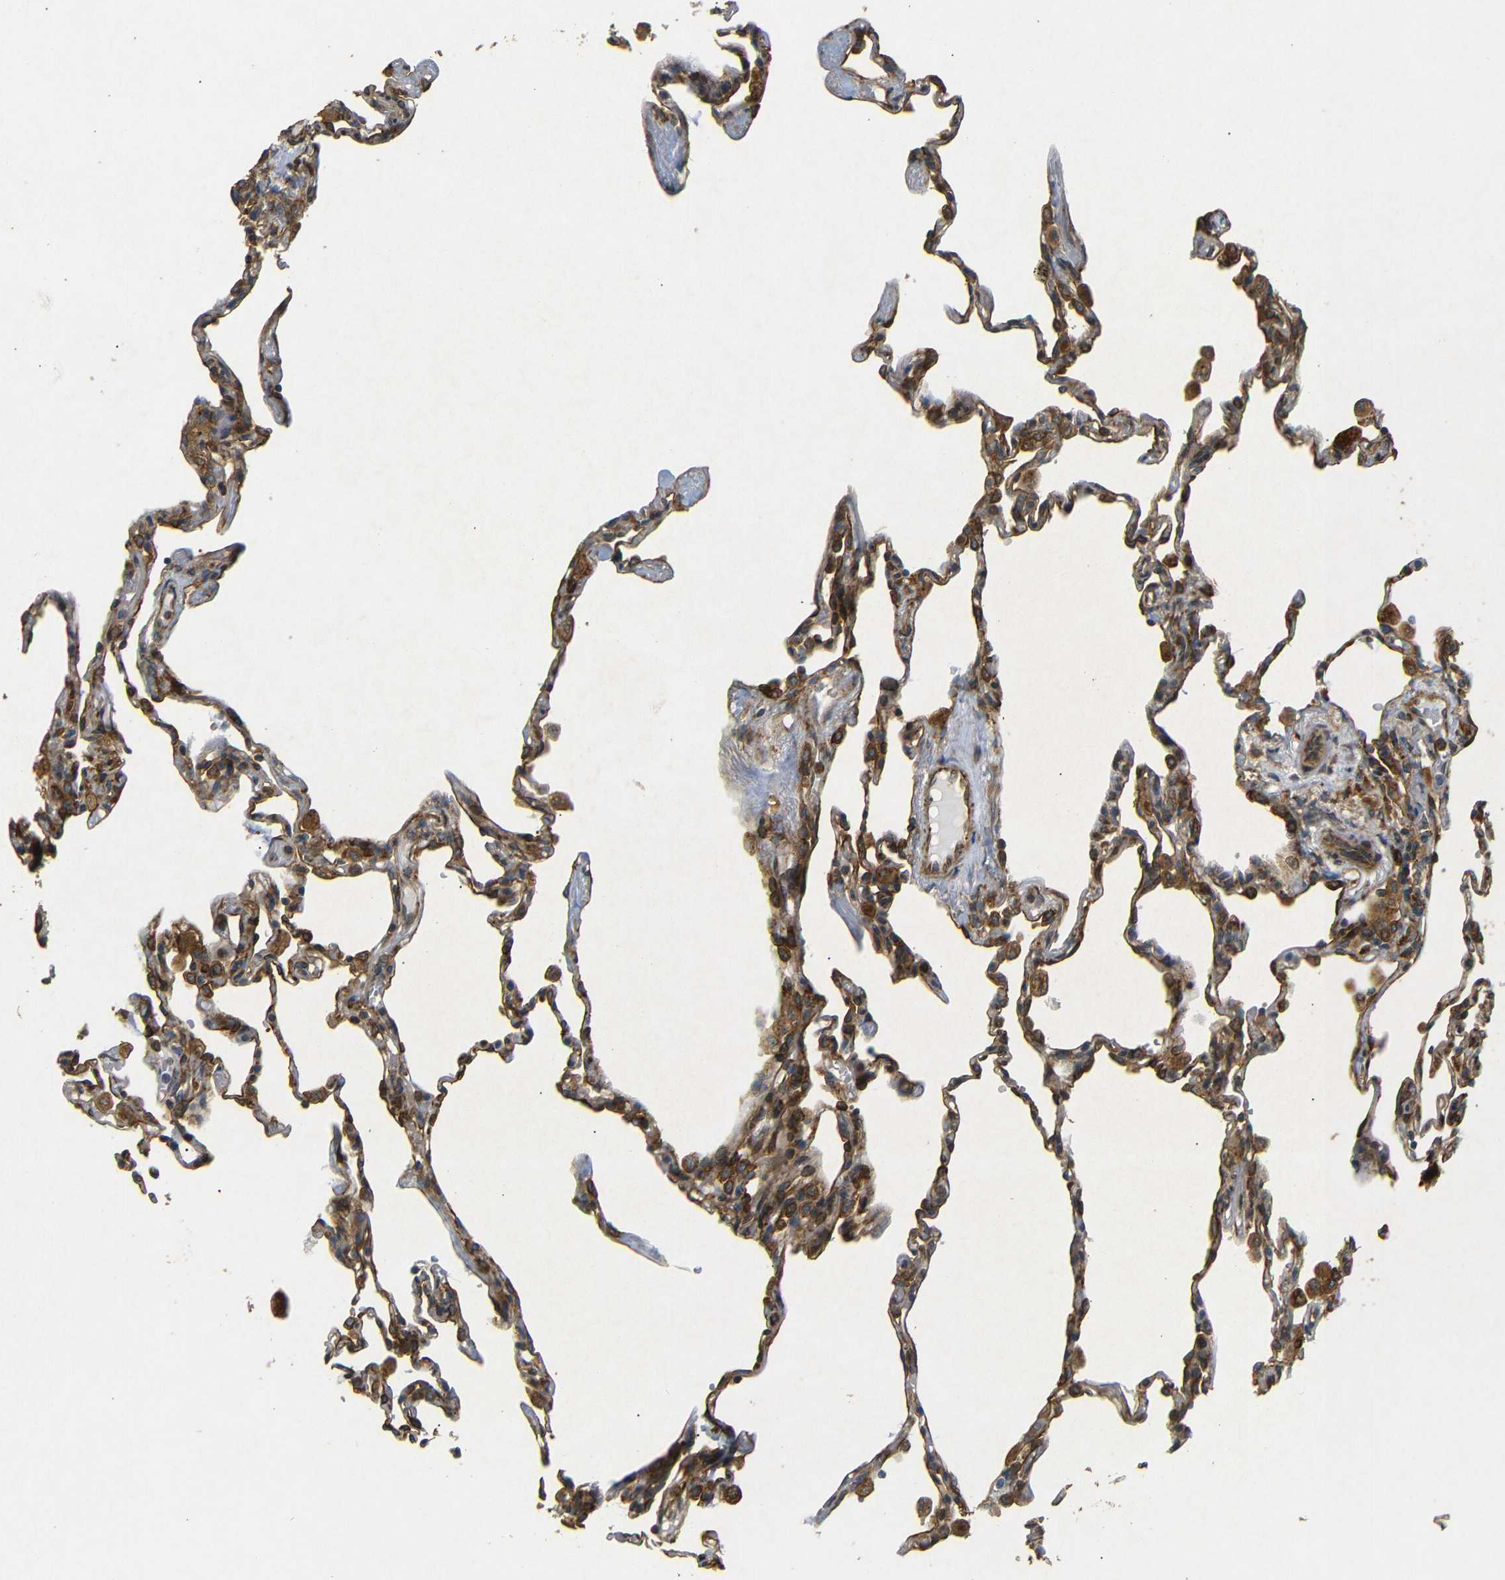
{"staining": {"intensity": "strong", "quantity": "25%-75%", "location": "cytoplasmic/membranous"}, "tissue": "lung", "cell_type": "Alveolar cells", "image_type": "normal", "snomed": [{"axis": "morphology", "description": "Normal tissue, NOS"}, {"axis": "topography", "description": "Lung"}], "caption": "Approximately 25%-75% of alveolar cells in normal human lung show strong cytoplasmic/membranous protein expression as visualized by brown immunohistochemical staining.", "gene": "BTF3", "patient": {"sex": "male", "age": 59}}